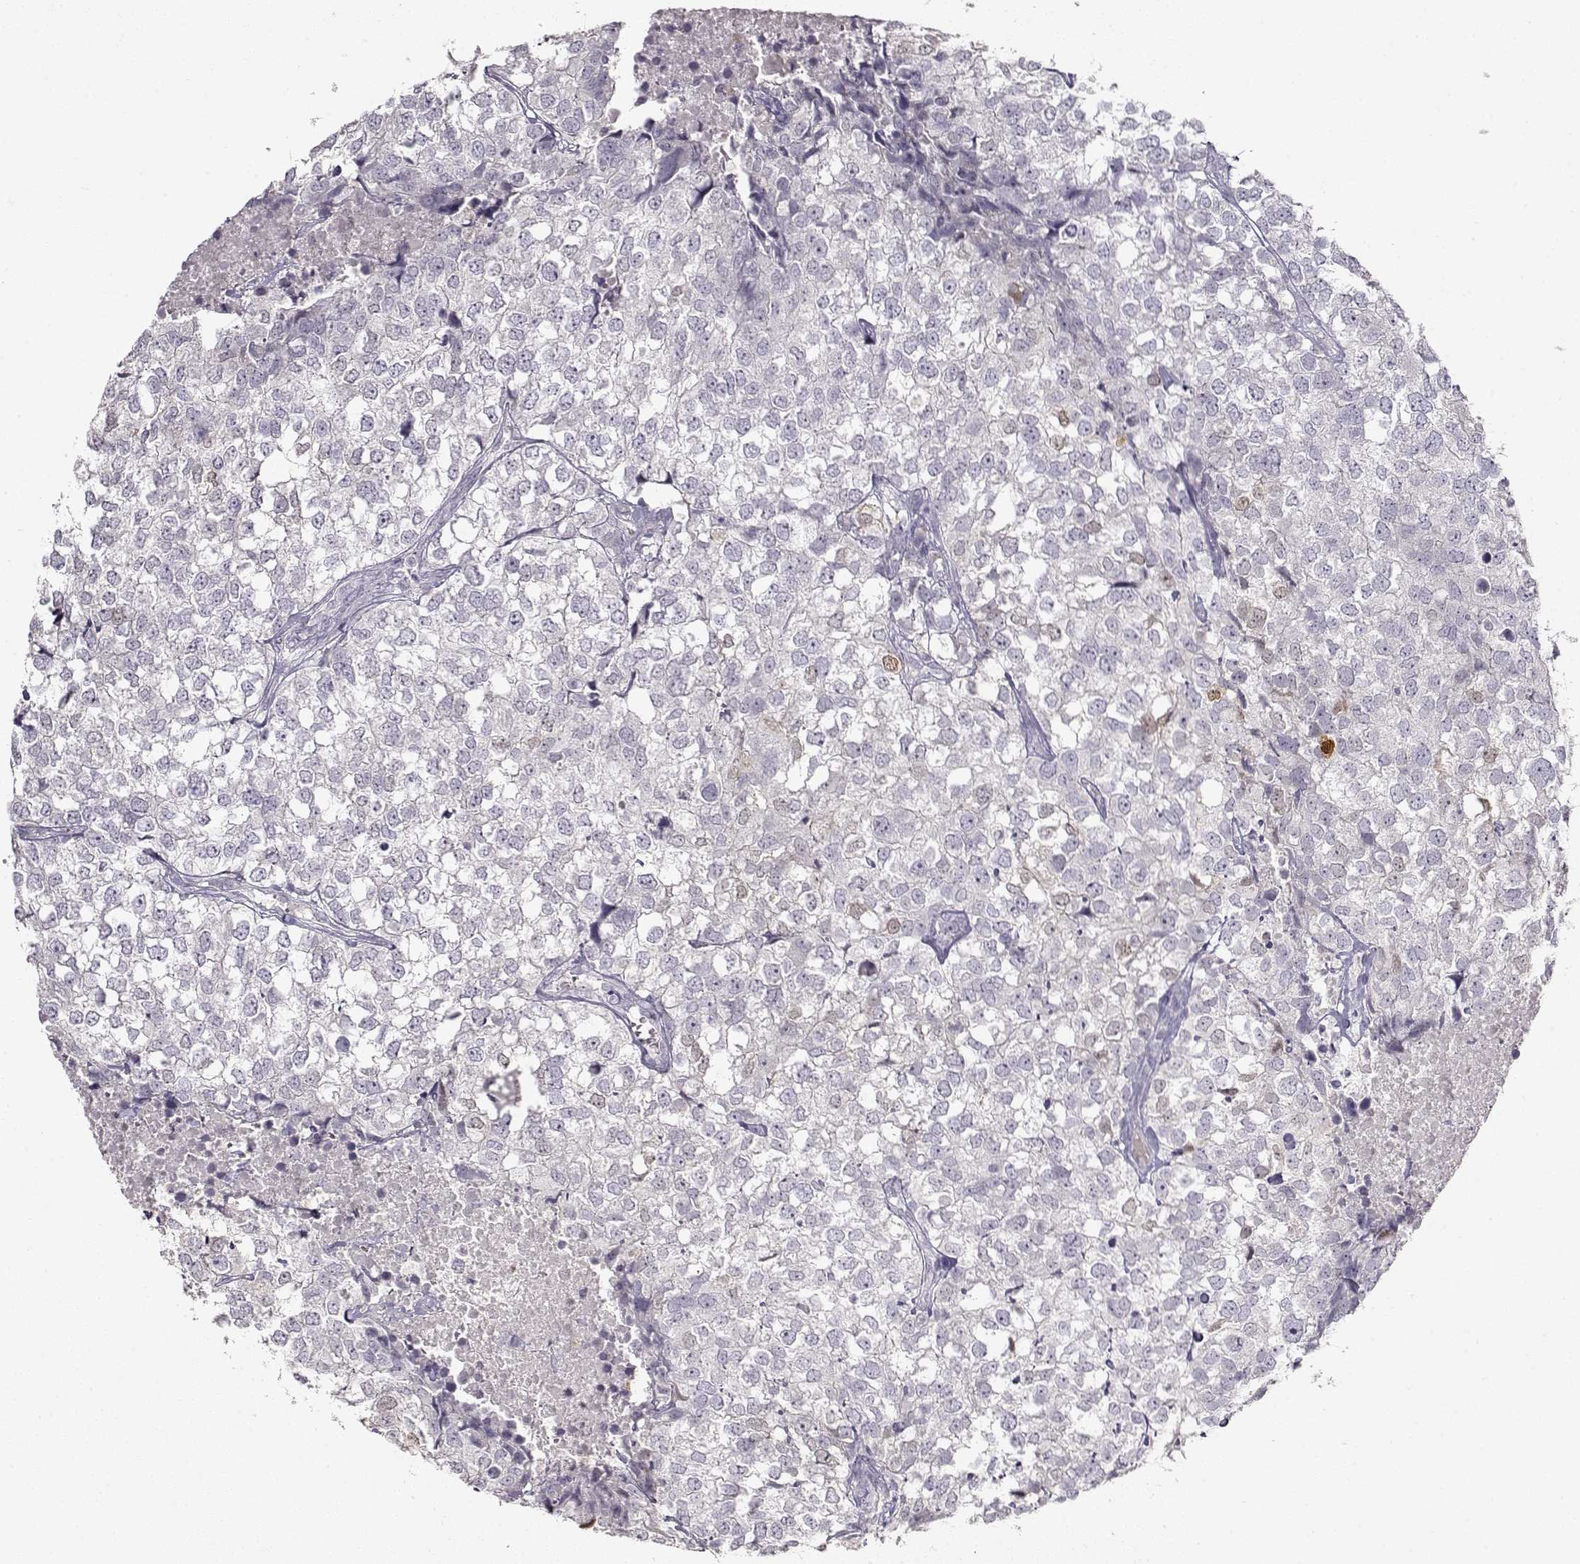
{"staining": {"intensity": "negative", "quantity": "none", "location": "none"}, "tissue": "breast cancer", "cell_type": "Tumor cells", "image_type": "cancer", "snomed": [{"axis": "morphology", "description": "Duct carcinoma"}, {"axis": "topography", "description": "Breast"}], "caption": "DAB immunohistochemical staining of breast cancer exhibits no significant staining in tumor cells.", "gene": "S100B", "patient": {"sex": "female", "age": 30}}